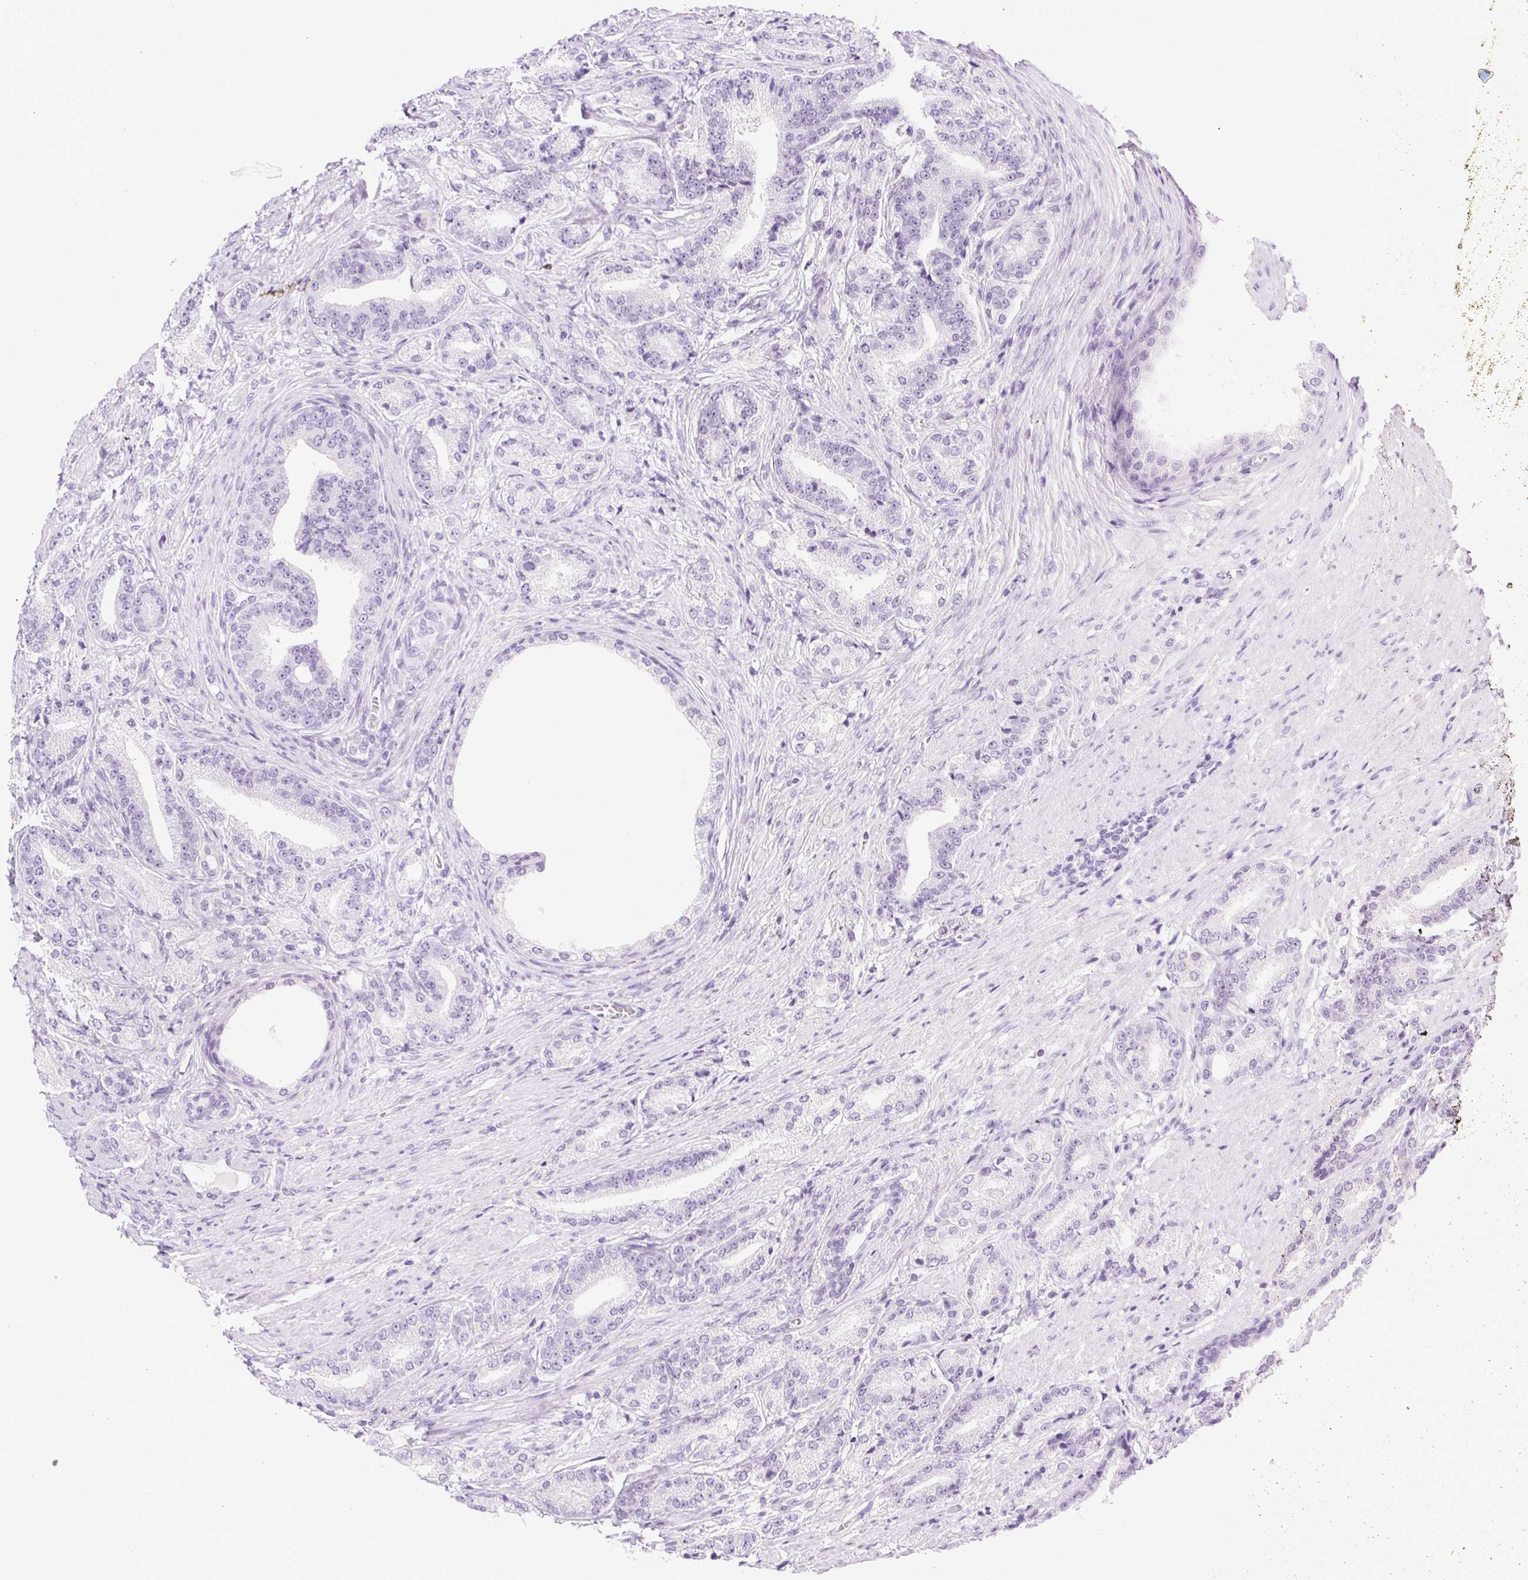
{"staining": {"intensity": "negative", "quantity": "none", "location": "none"}, "tissue": "prostate cancer", "cell_type": "Tumor cells", "image_type": "cancer", "snomed": [{"axis": "morphology", "description": "Adenocarcinoma, High grade"}, {"axis": "topography", "description": "Prostate and seminal vesicle, NOS"}], "caption": "The image exhibits no staining of tumor cells in prostate cancer (high-grade adenocarcinoma).", "gene": "SPACA5B", "patient": {"sex": "male", "age": 61}}